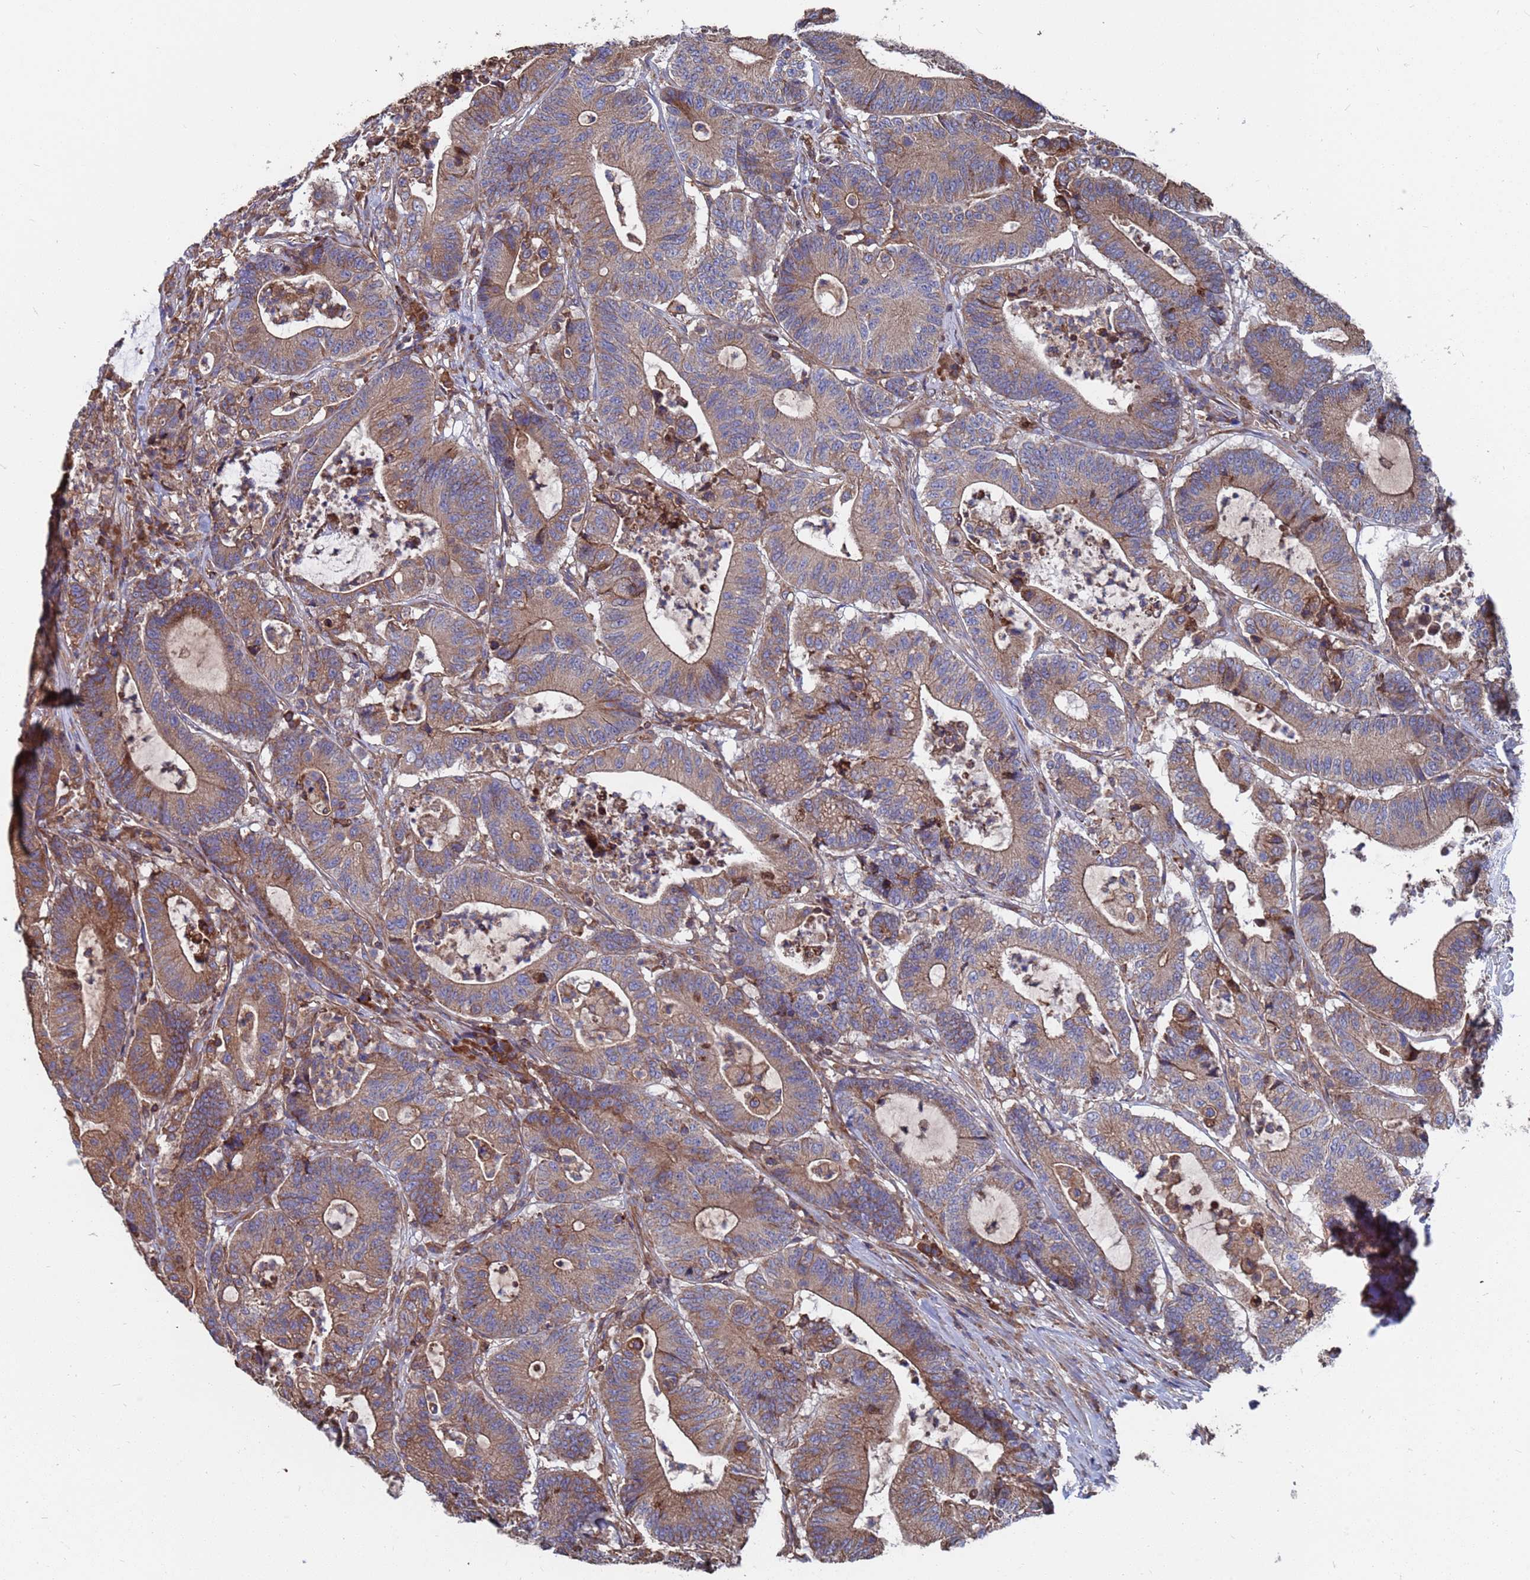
{"staining": {"intensity": "moderate", "quantity": ">75%", "location": "cytoplasmic/membranous"}, "tissue": "colorectal cancer", "cell_type": "Tumor cells", "image_type": "cancer", "snomed": [{"axis": "morphology", "description": "Adenocarcinoma, NOS"}, {"axis": "topography", "description": "Colon"}], "caption": "Immunohistochemical staining of human colorectal cancer (adenocarcinoma) reveals medium levels of moderate cytoplasmic/membranous expression in about >75% of tumor cells.", "gene": "PYCR1", "patient": {"sex": "female", "age": 84}}